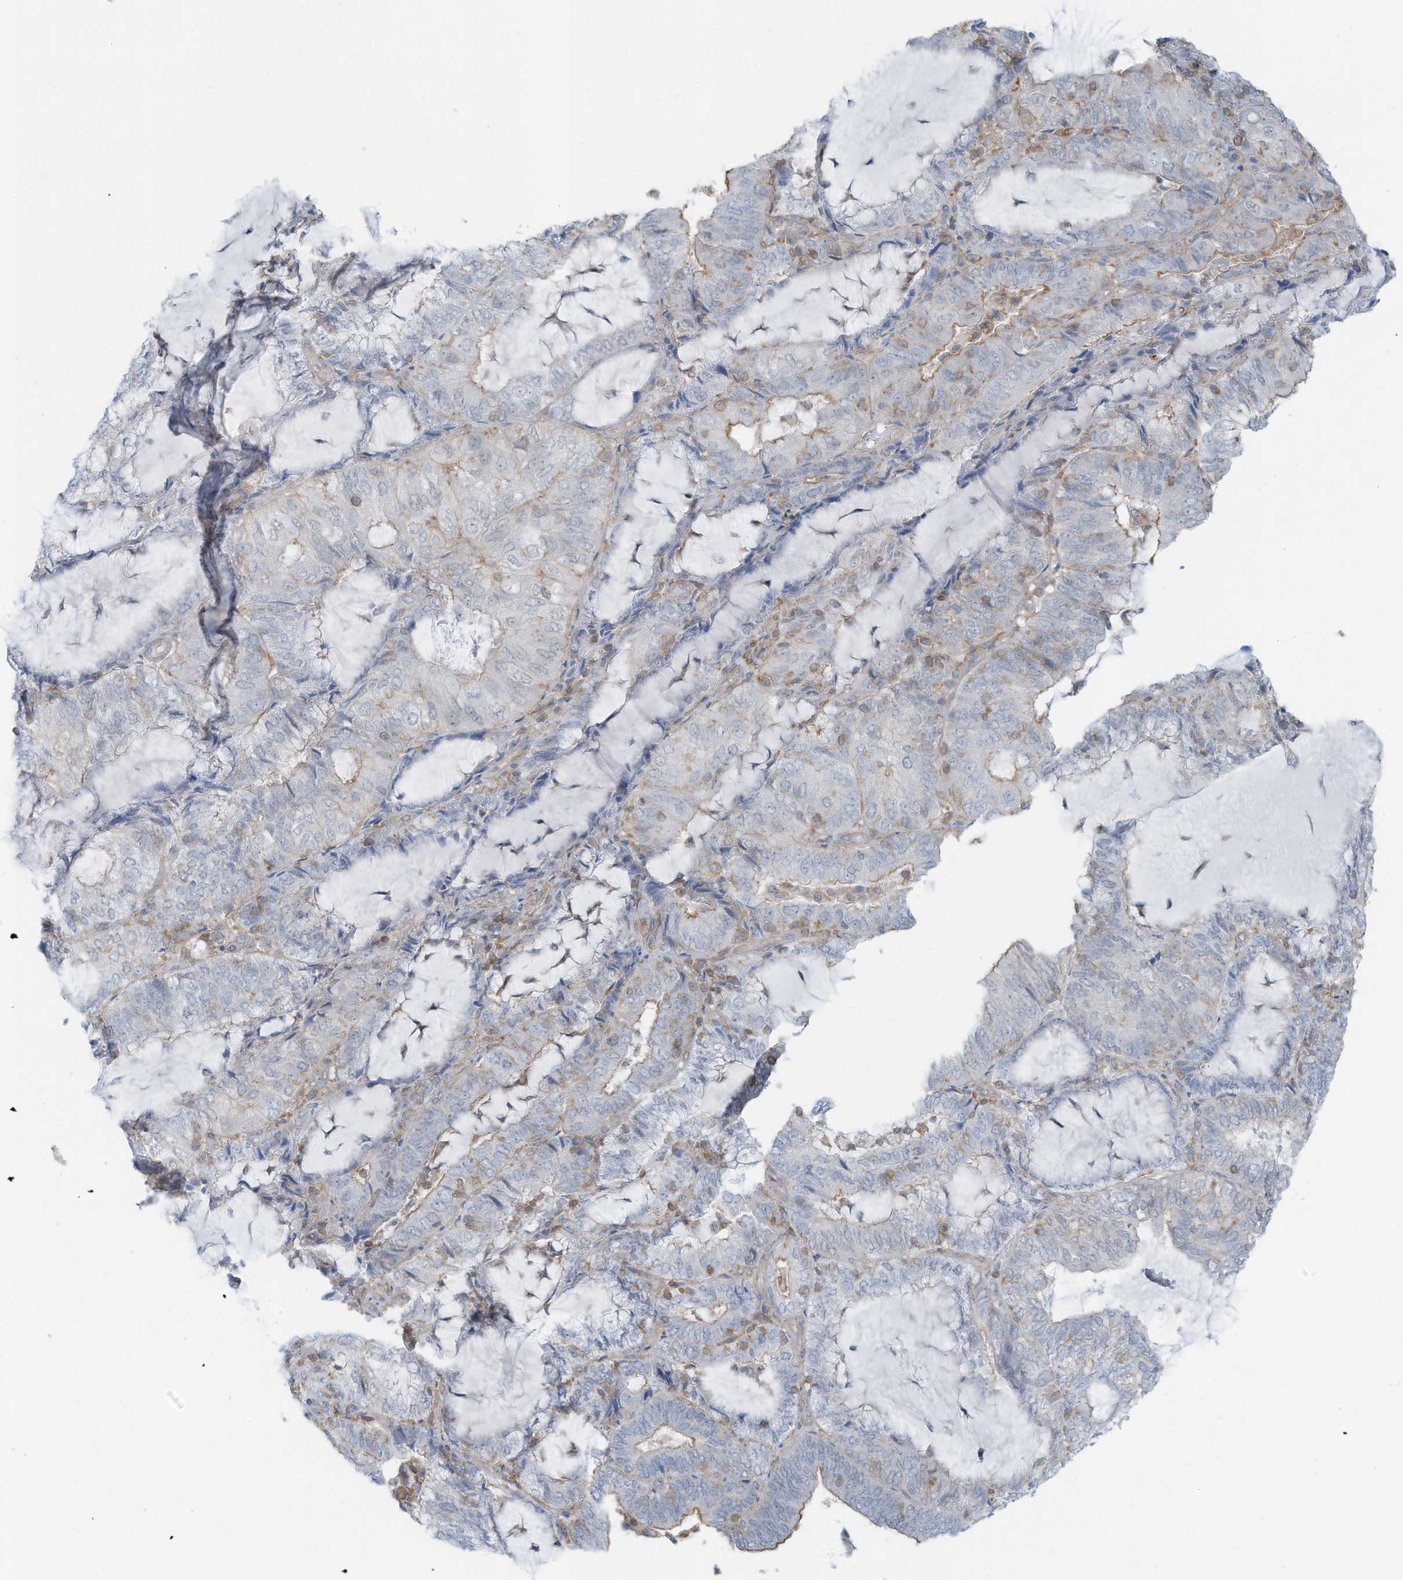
{"staining": {"intensity": "weak", "quantity": "<25%", "location": "cytoplasmic/membranous"}, "tissue": "endometrial cancer", "cell_type": "Tumor cells", "image_type": "cancer", "snomed": [{"axis": "morphology", "description": "Adenocarcinoma, NOS"}, {"axis": "topography", "description": "Endometrium"}], "caption": "Immunohistochemical staining of endometrial cancer (adenocarcinoma) reveals no significant staining in tumor cells.", "gene": "ZNF846", "patient": {"sex": "female", "age": 81}}